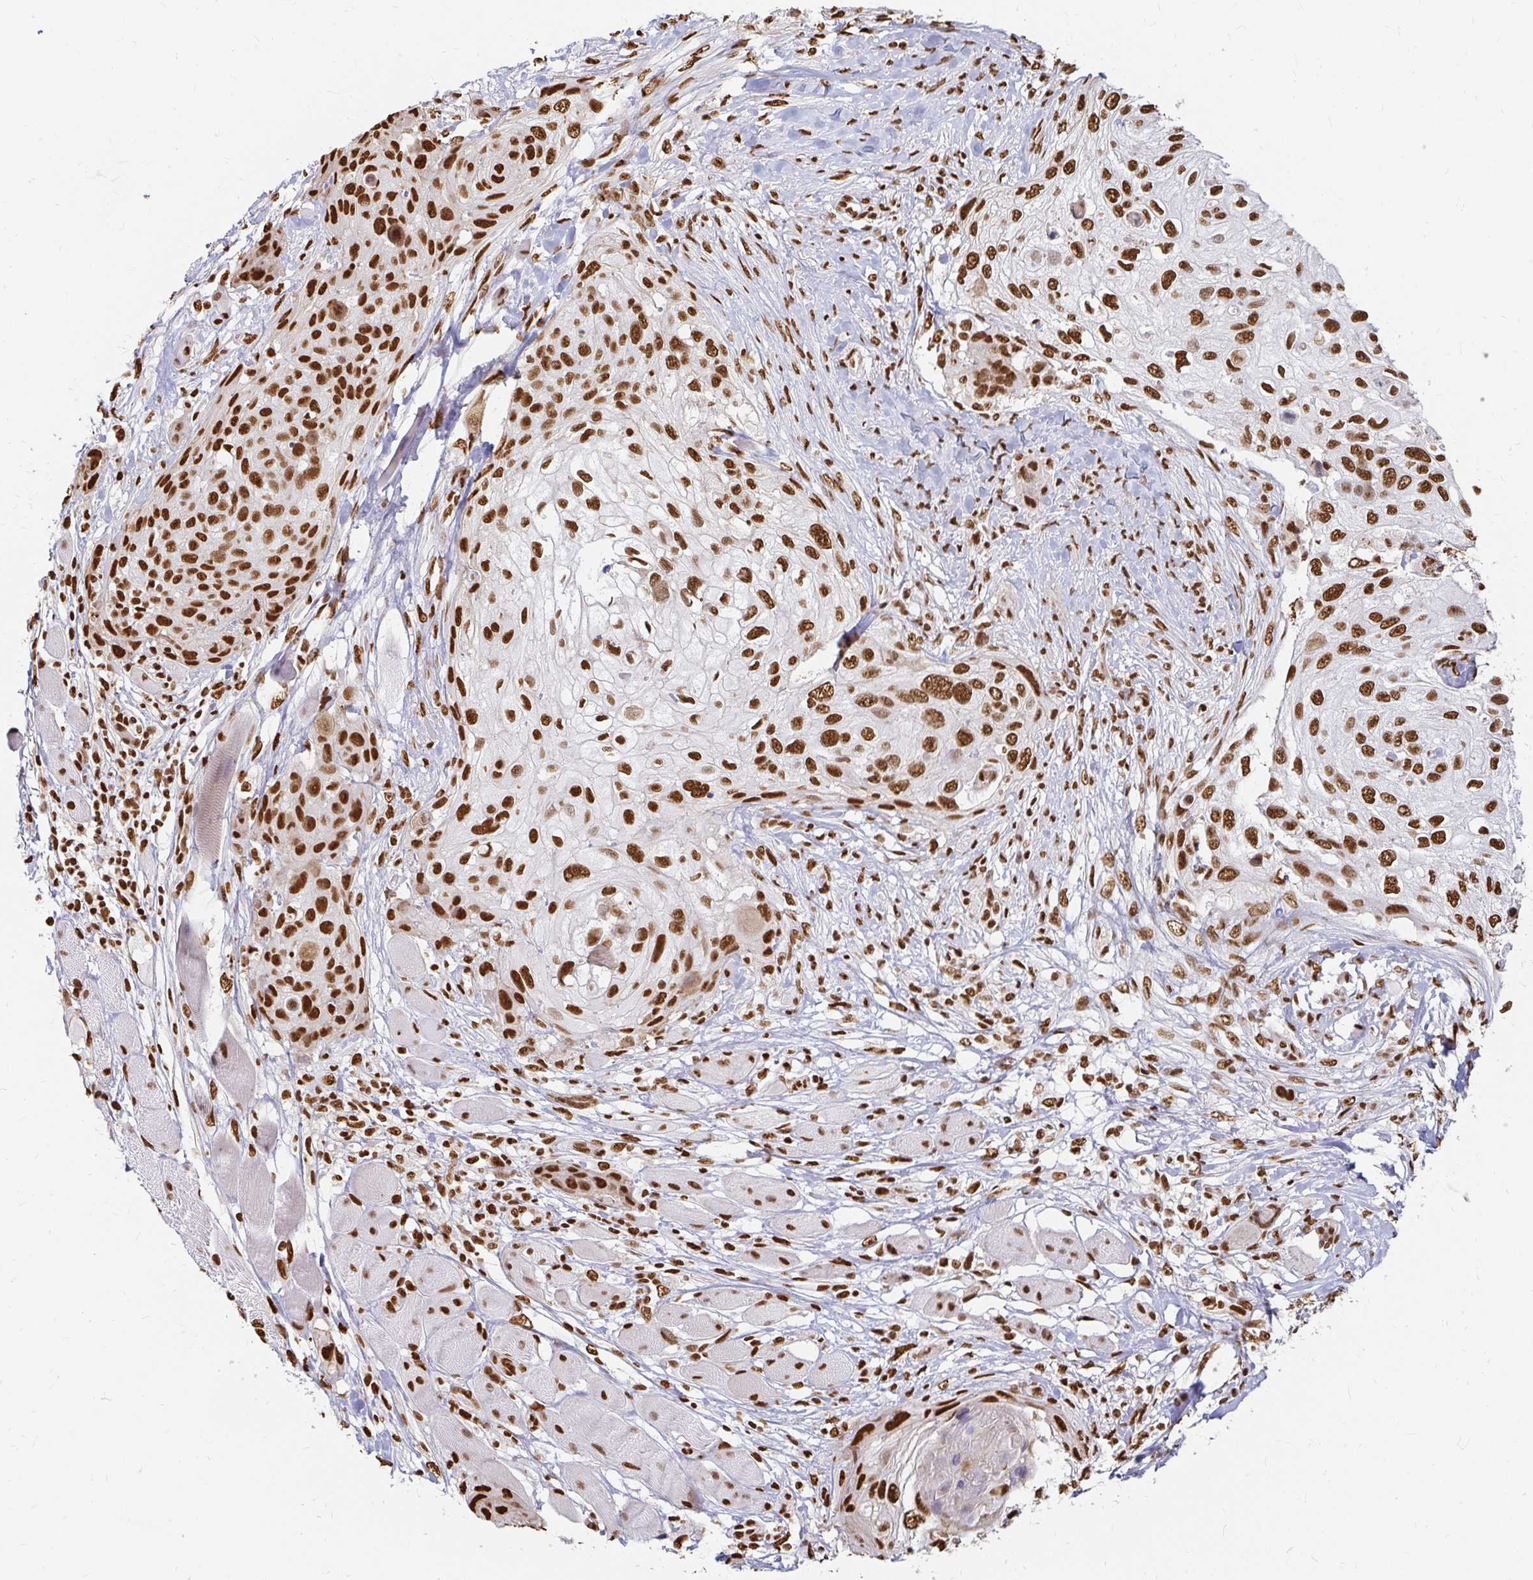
{"staining": {"intensity": "strong", "quantity": ">75%", "location": "nuclear"}, "tissue": "skin cancer", "cell_type": "Tumor cells", "image_type": "cancer", "snomed": [{"axis": "morphology", "description": "Squamous cell carcinoma, NOS"}, {"axis": "topography", "description": "Skin"}], "caption": "Squamous cell carcinoma (skin) tissue reveals strong nuclear positivity in about >75% of tumor cells, visualized by immunohistochemistry.", "gene": "HNRNPU", "patient": {"sex": "female", "age": 87}}